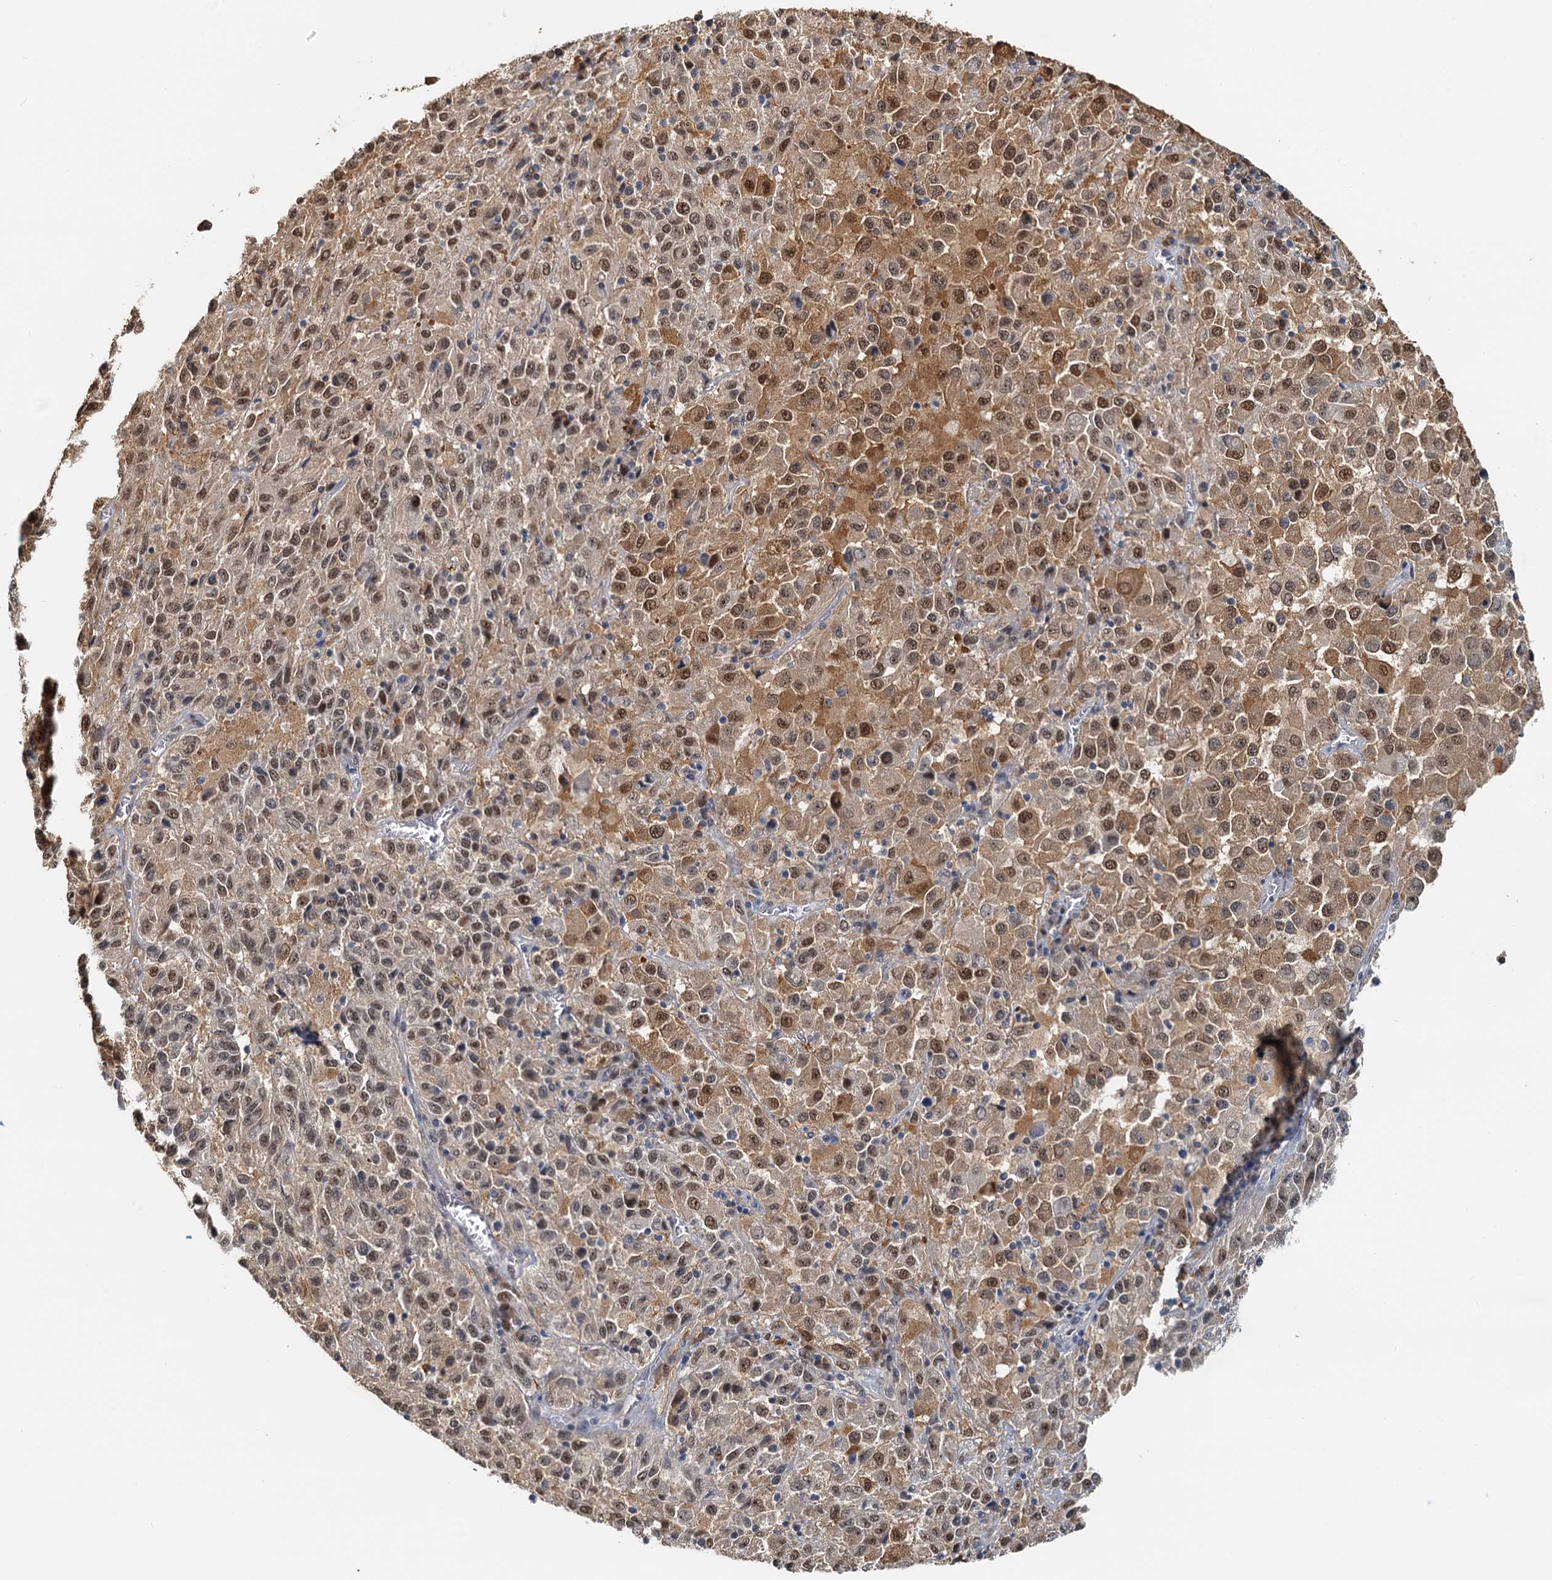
{"staining": {"intensity": "moderate", "quantity": ">75%", "location": "cytoplasmic/membranous,nuclear"}, "tissue": "melanoma", "cell_type": "Tumor cells", "image_type": "cancer", "snomed": [{"axis": "morphology", "description": "Malignant melanoma, Metastatic site"}, {"axis": "topography", "description": "Lung"}], "caption": "Human malignant melanoma (metastatic site) stained with a brown dye exhibits moderate cytoplasmic/membranous and nuclear positive staining in about >75% of tumor cells.", "gene": "SPINDOC", "patient": {"sex": "male", "age": 64}}